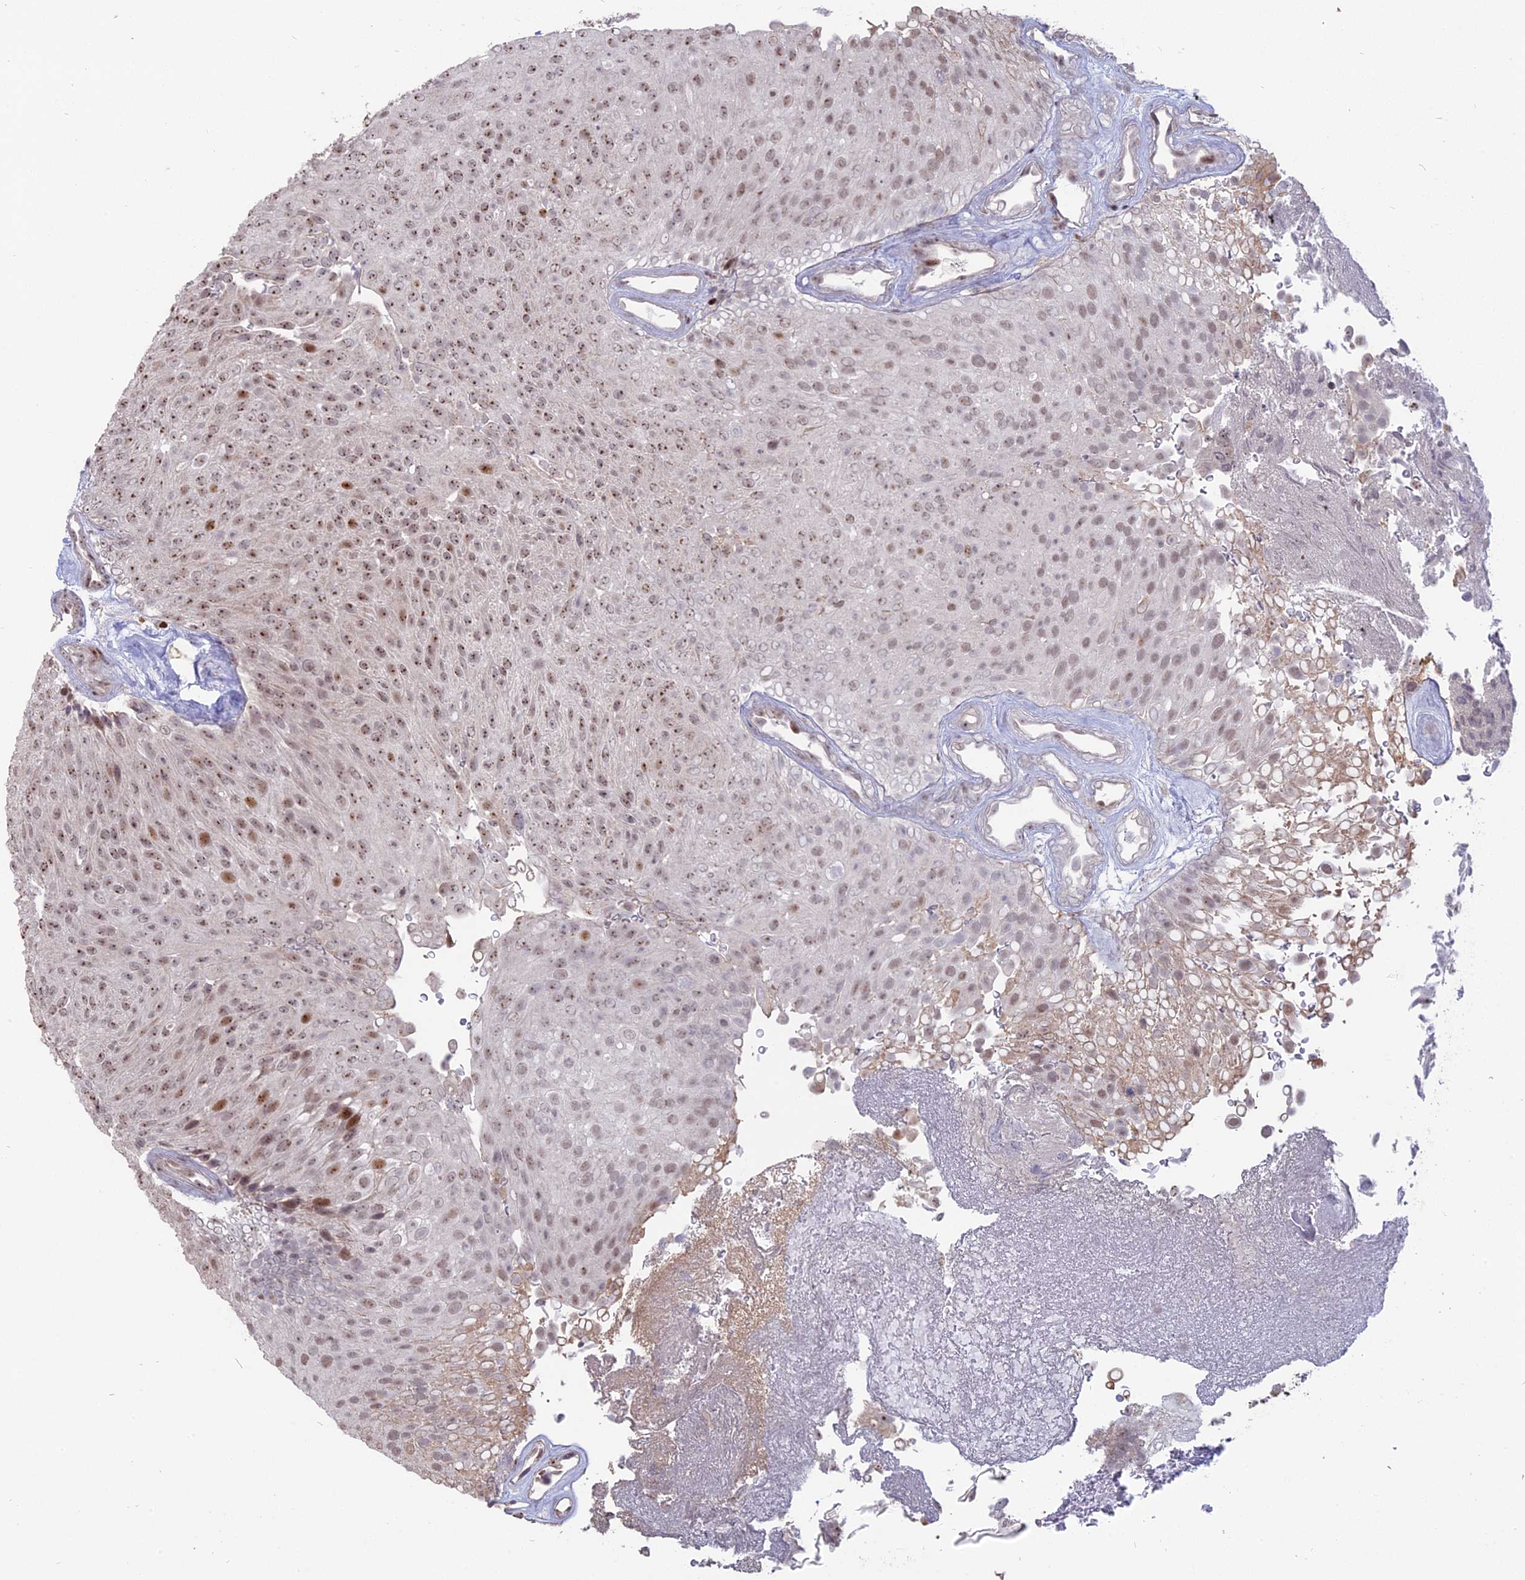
{"staining": {"intensity": "strong", "quantity": ">75%", "location": "nuclear"}, "tissue": "urothelial cancer", "cell_type": "Tumor cells", "image_type": "cancer", "snomed": [{"axis": "morphology", "description": "Urothelial carcinoma, Low grade"}, {"axis": "topography", "description": "Urinary bladder"}], "caption": "A brown stain shows strong nuclear staining of a protein in human low-grade urothelial carcinoma tumor cells.", "gene": "FAM131A", "patient": {"sex": "male", "age": 78}}